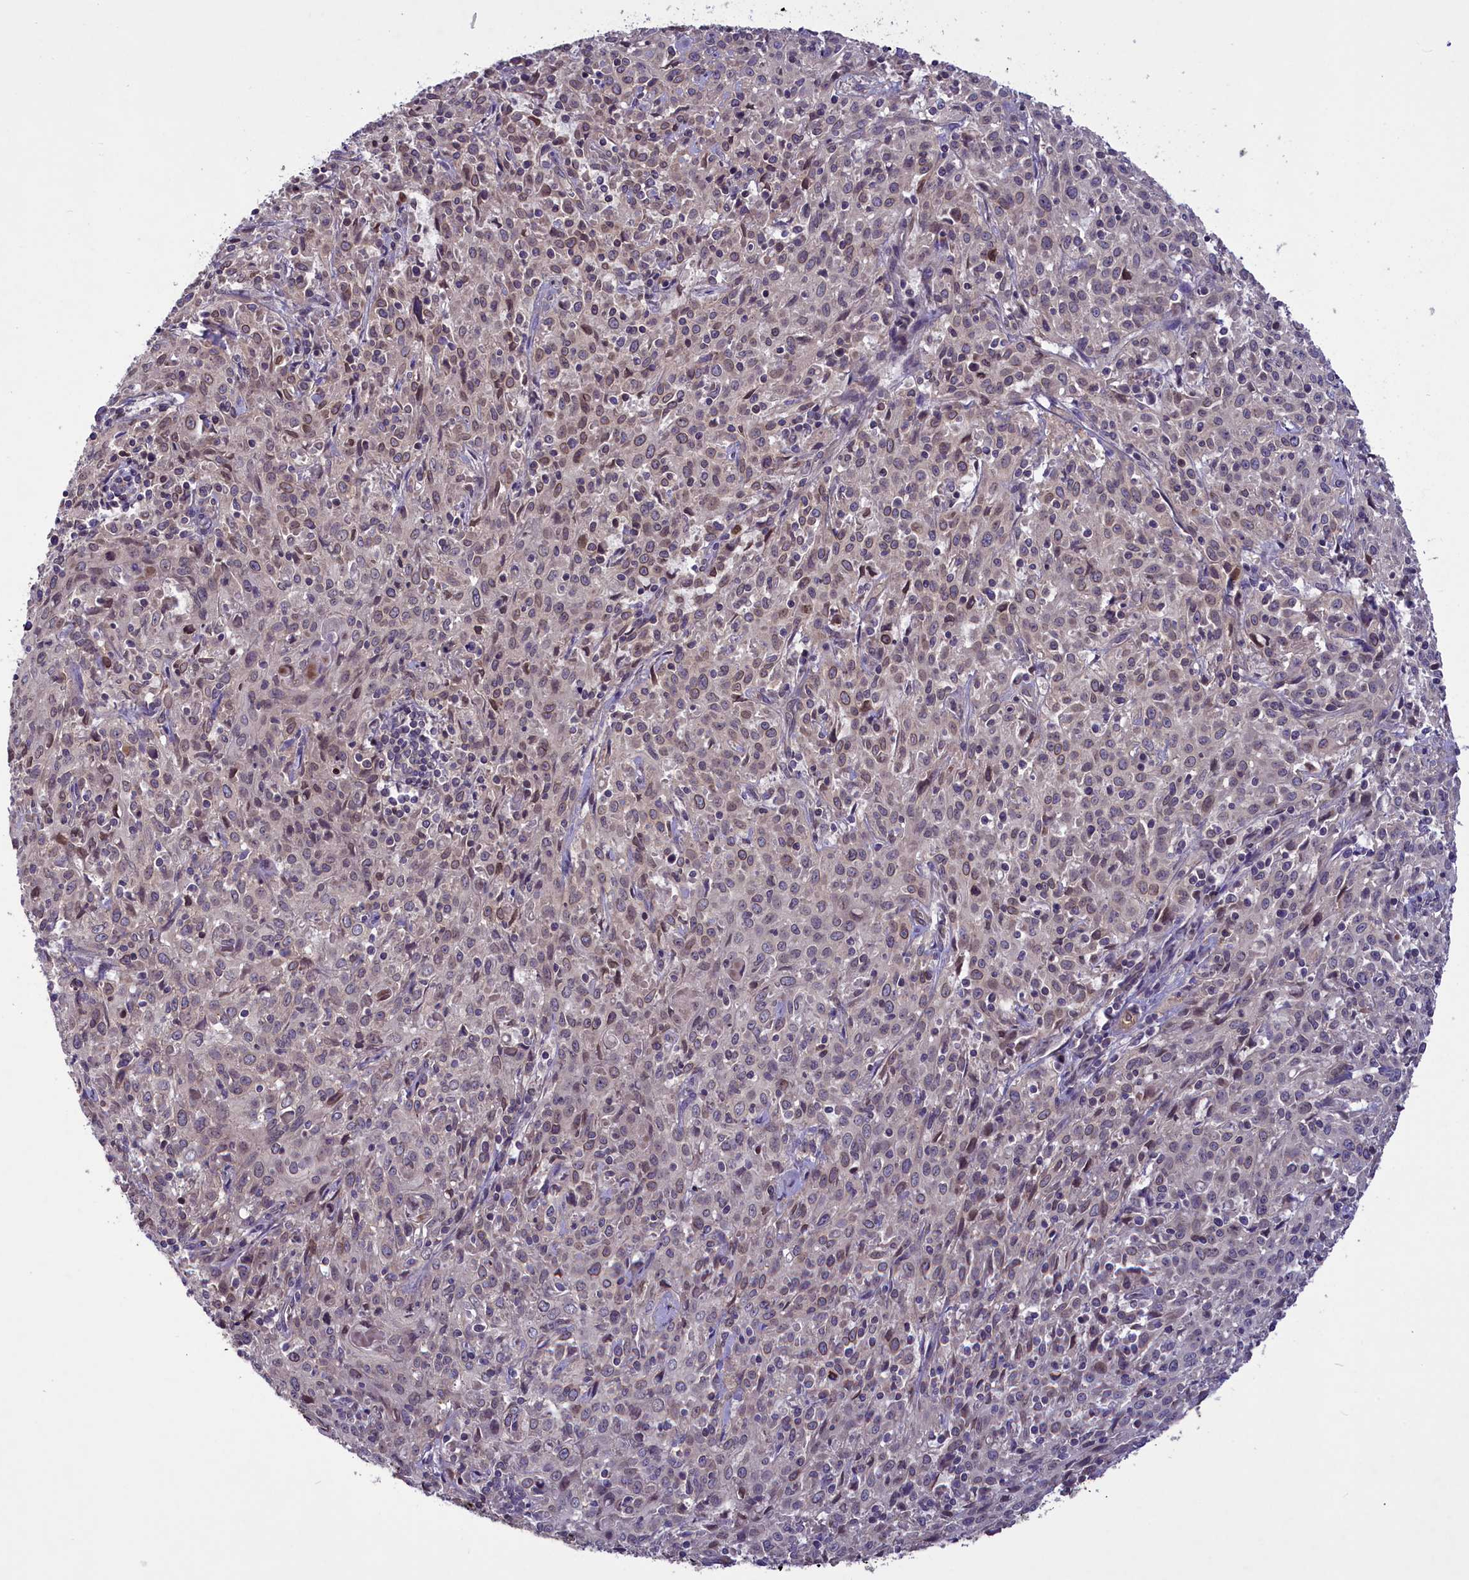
{"staining": {"intensity": "weak", "quantity": "25%-75%", "location": "nuclear"}, "tissue": "cervical cancer", "cell_type": "Tumor cells", "image_type": "cancer", "snomed": [{"axis": "morphology", "description": "Squamous cell carcinoma, NOS"}, {"axis": "topography", "description": "Cervix"}], "caption": "Immunohistochemistry image of human cervical cancer stained for a protein (brown), which reveals low levels of weak nuclear expression in approximately 25%-75% of tumor cells.", "gene": "CCDC125", "patient": {"sex": "female", "age": 57}}